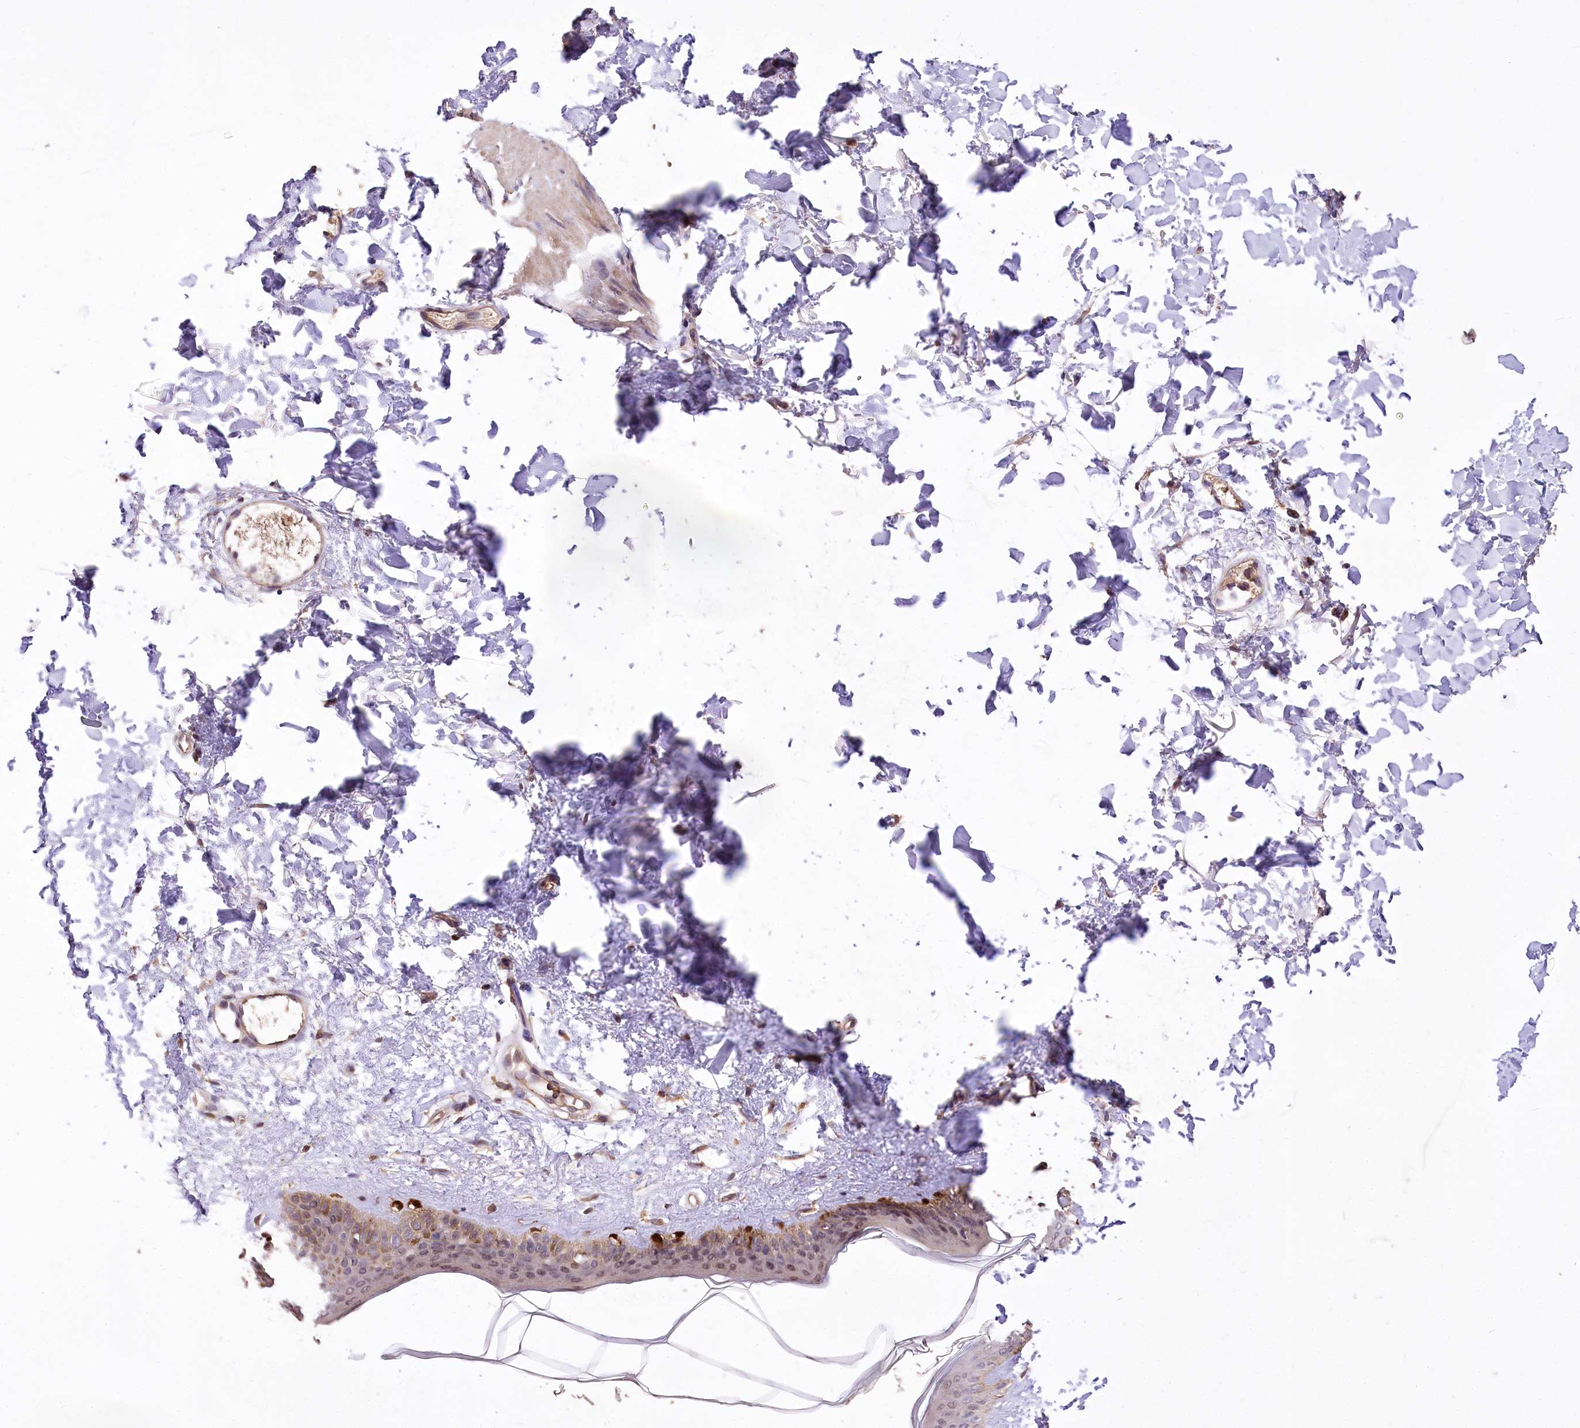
{"staining": {"intensity": "weak", "quantity": ">75%", "location": "cytoplasmic/membranous"}, "tissue": "skin", "cell_type": "Fibroblasts", "image_type": "normal", "snomed": [{"axis": "morphology", "description": "Normal tissue, NOS"}, {"axis": "topography", "description": "Skin"}], "caption": "Unremarkable skin displays weak cytoplasmic/membranous expression in about >75% of fibroblasts, visualized by immunohistochemistry. Immunohistochemistry (ihc) stains the protein in brown and the nuclei are stained blue.", "gene": "SERGEF", "patient": {"sex": "female", "age": 58}}